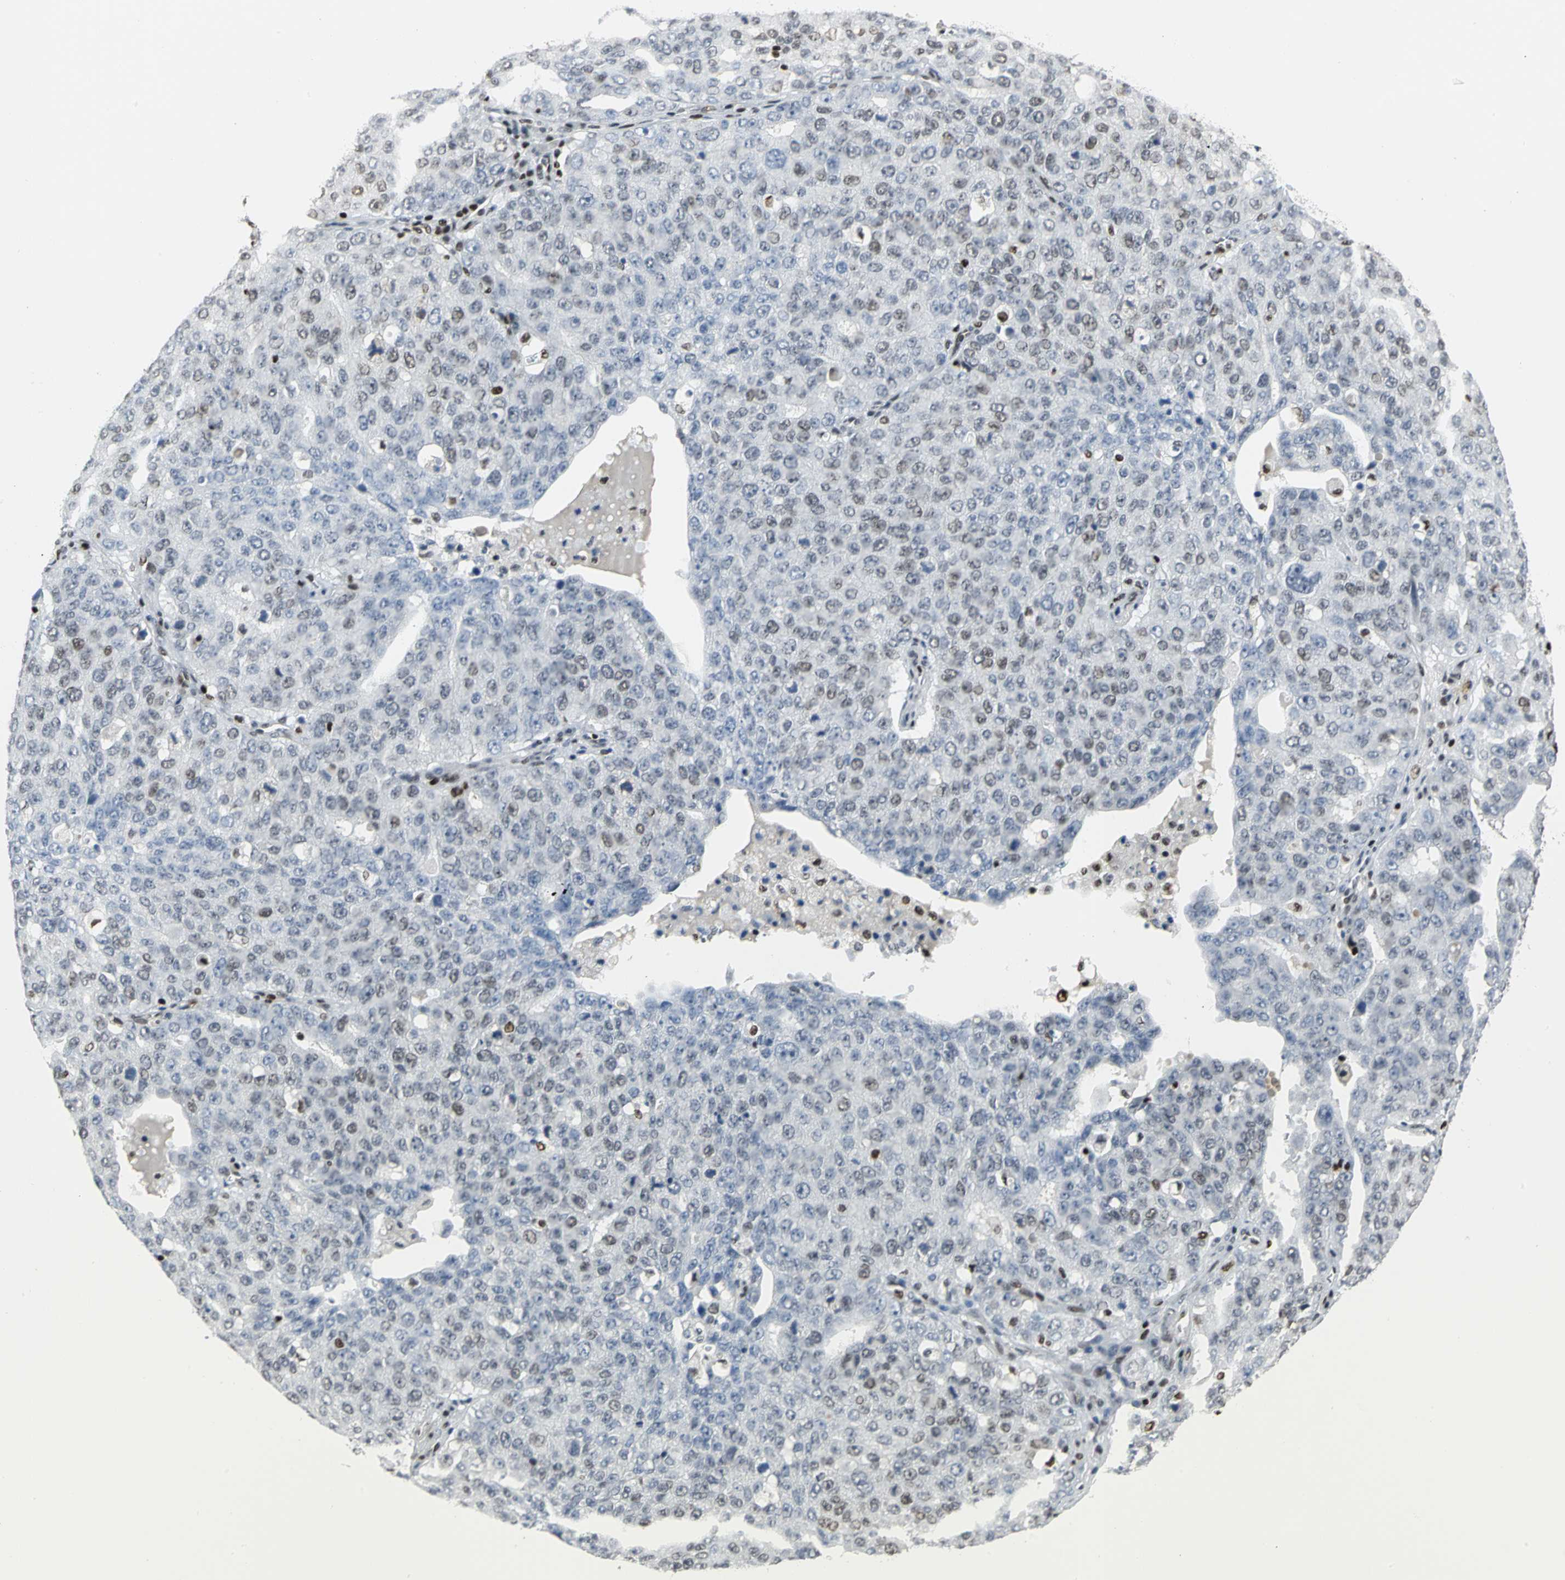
{"staining": {"intensity": "weak", "quantity": "<25%", "location": "nuclear"}, "tissue": "ovarian cancer", "cell_type": "Tumor cells", "image_type": "cancer", "snomed": [{"axis": "morphology", "description": "Carcinoma, endometroid"}, {"axis": "topography", "description": "Ovary"}], "caption": "IHC micrograph of human ovarian cancer stained for a protein (brown), which exhibits no positivity in tumor cells.", "gene": "HNRNPD", "patient": {"sex": "female", "age": 62}}